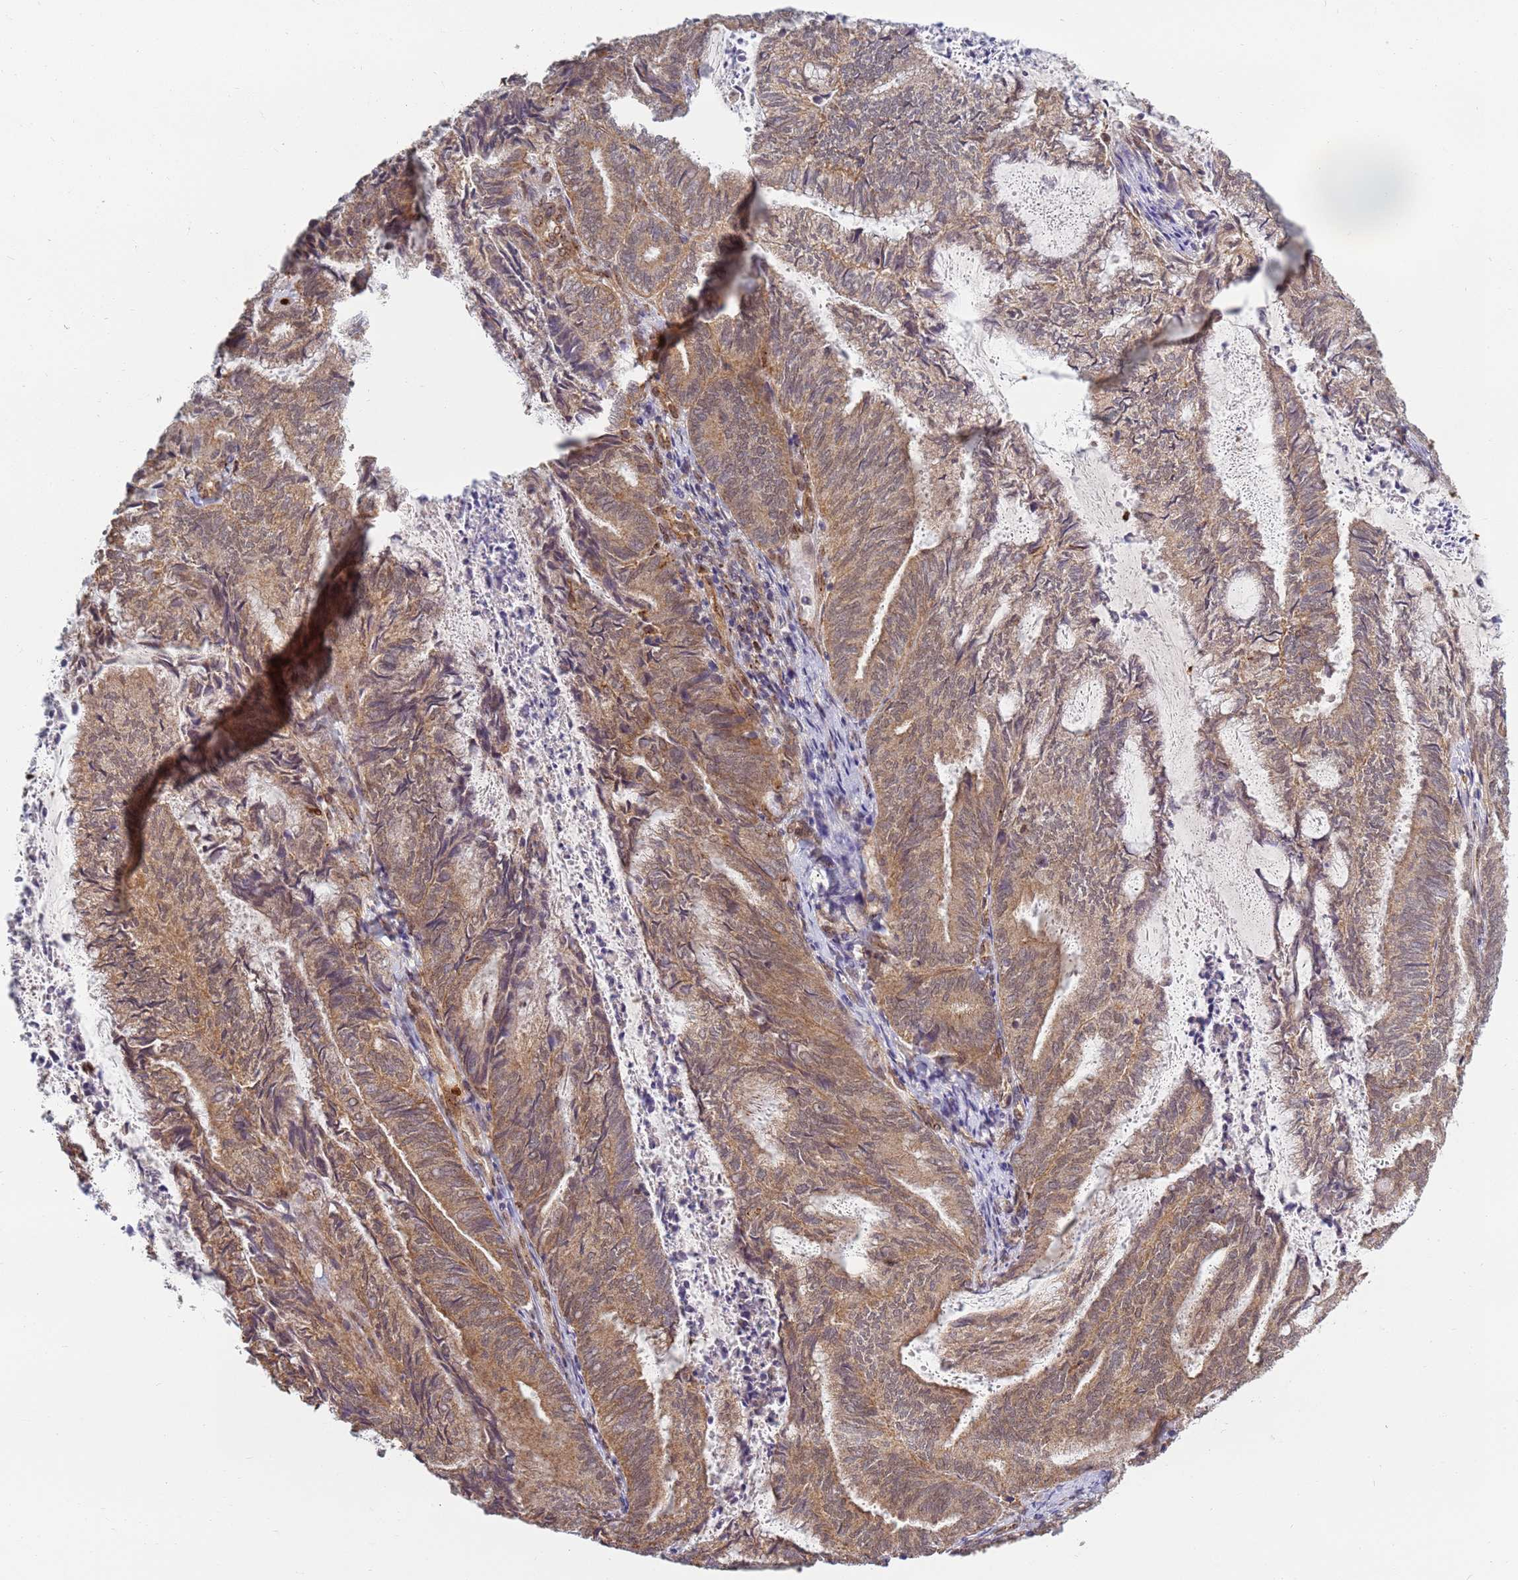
{"staining": {"intensity": "moderate", "quantity": ">75%", "location": "cytoplasmic/membranous"}, "tissue": "endometrial cancer", "cell_type": "Tumor cells", "image_type": "cancer", "snomed": [{"axis": "morphology", "description": "Adenocarcinoma, NOS"}, {"axis": "topography", "description": "Endometrium"}], "caption": "About >75% of tumor cells in endometrial cancer show moderate cytoplasmic/membranous protein expression as visualized by brown immunohistochemical staining.", "gene": "CEP170", "patient": {"sex": "female", "age": 80}}